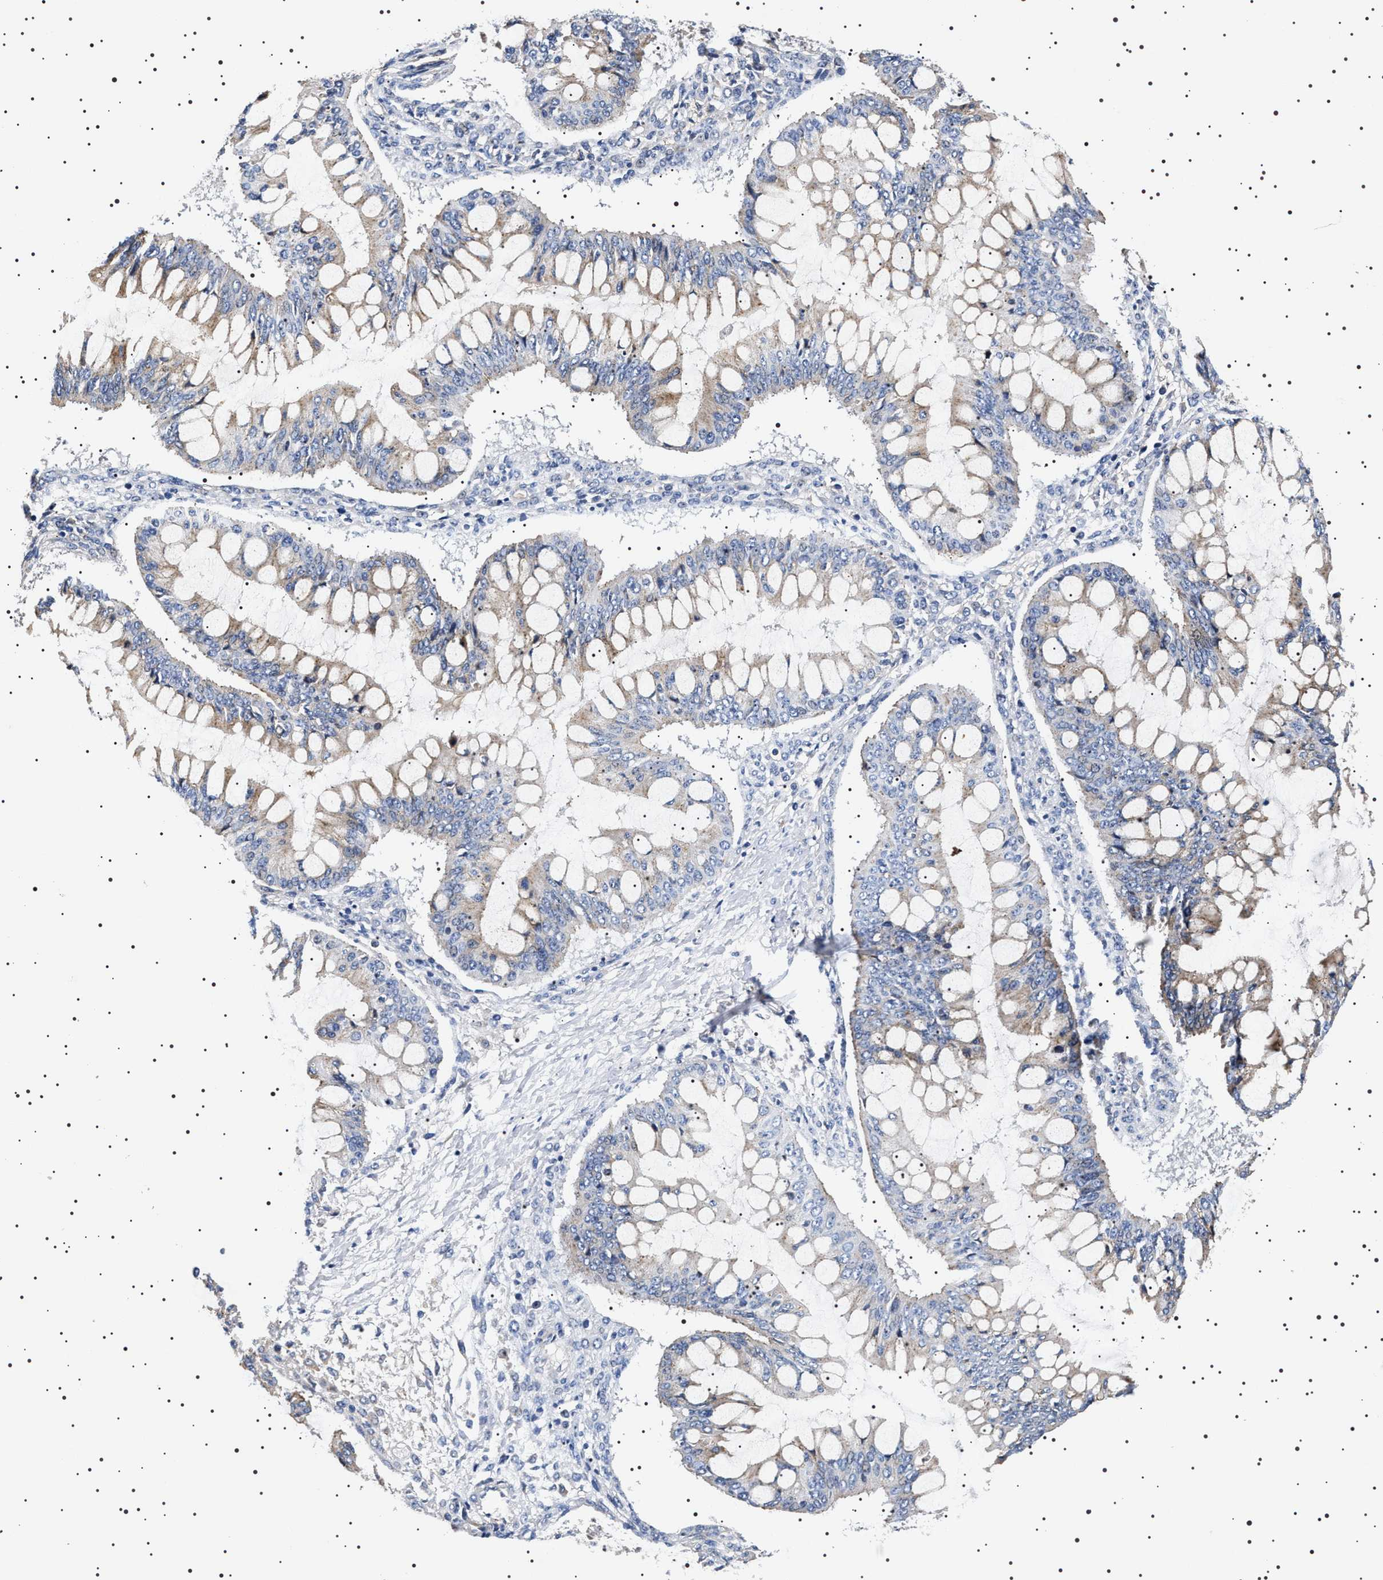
{"staining": {"intensity": "weak", "quantity": "25%-75%", "location": "cytoplasmic/membranous"}, "tissue": "ovarian cancer", "cell_type": "Tumor cells", "image_type": "cancer", "snomed": [{"axis": "morphology", "description": "Cystadenocarcinoma, mucinous, NOS"}, {"axis": "topography", "description": "Ovary"}], "caption": "About 25%-75% of tumor cells in human ovarian mucinous cystadenocarcinoma demonstrate weak cytoplasmic/membranous protein positivity as visualized by brown immunohistochemical staining.", "gene": "SLC4A7", "patient": {"sex": "female", "age": 73}}